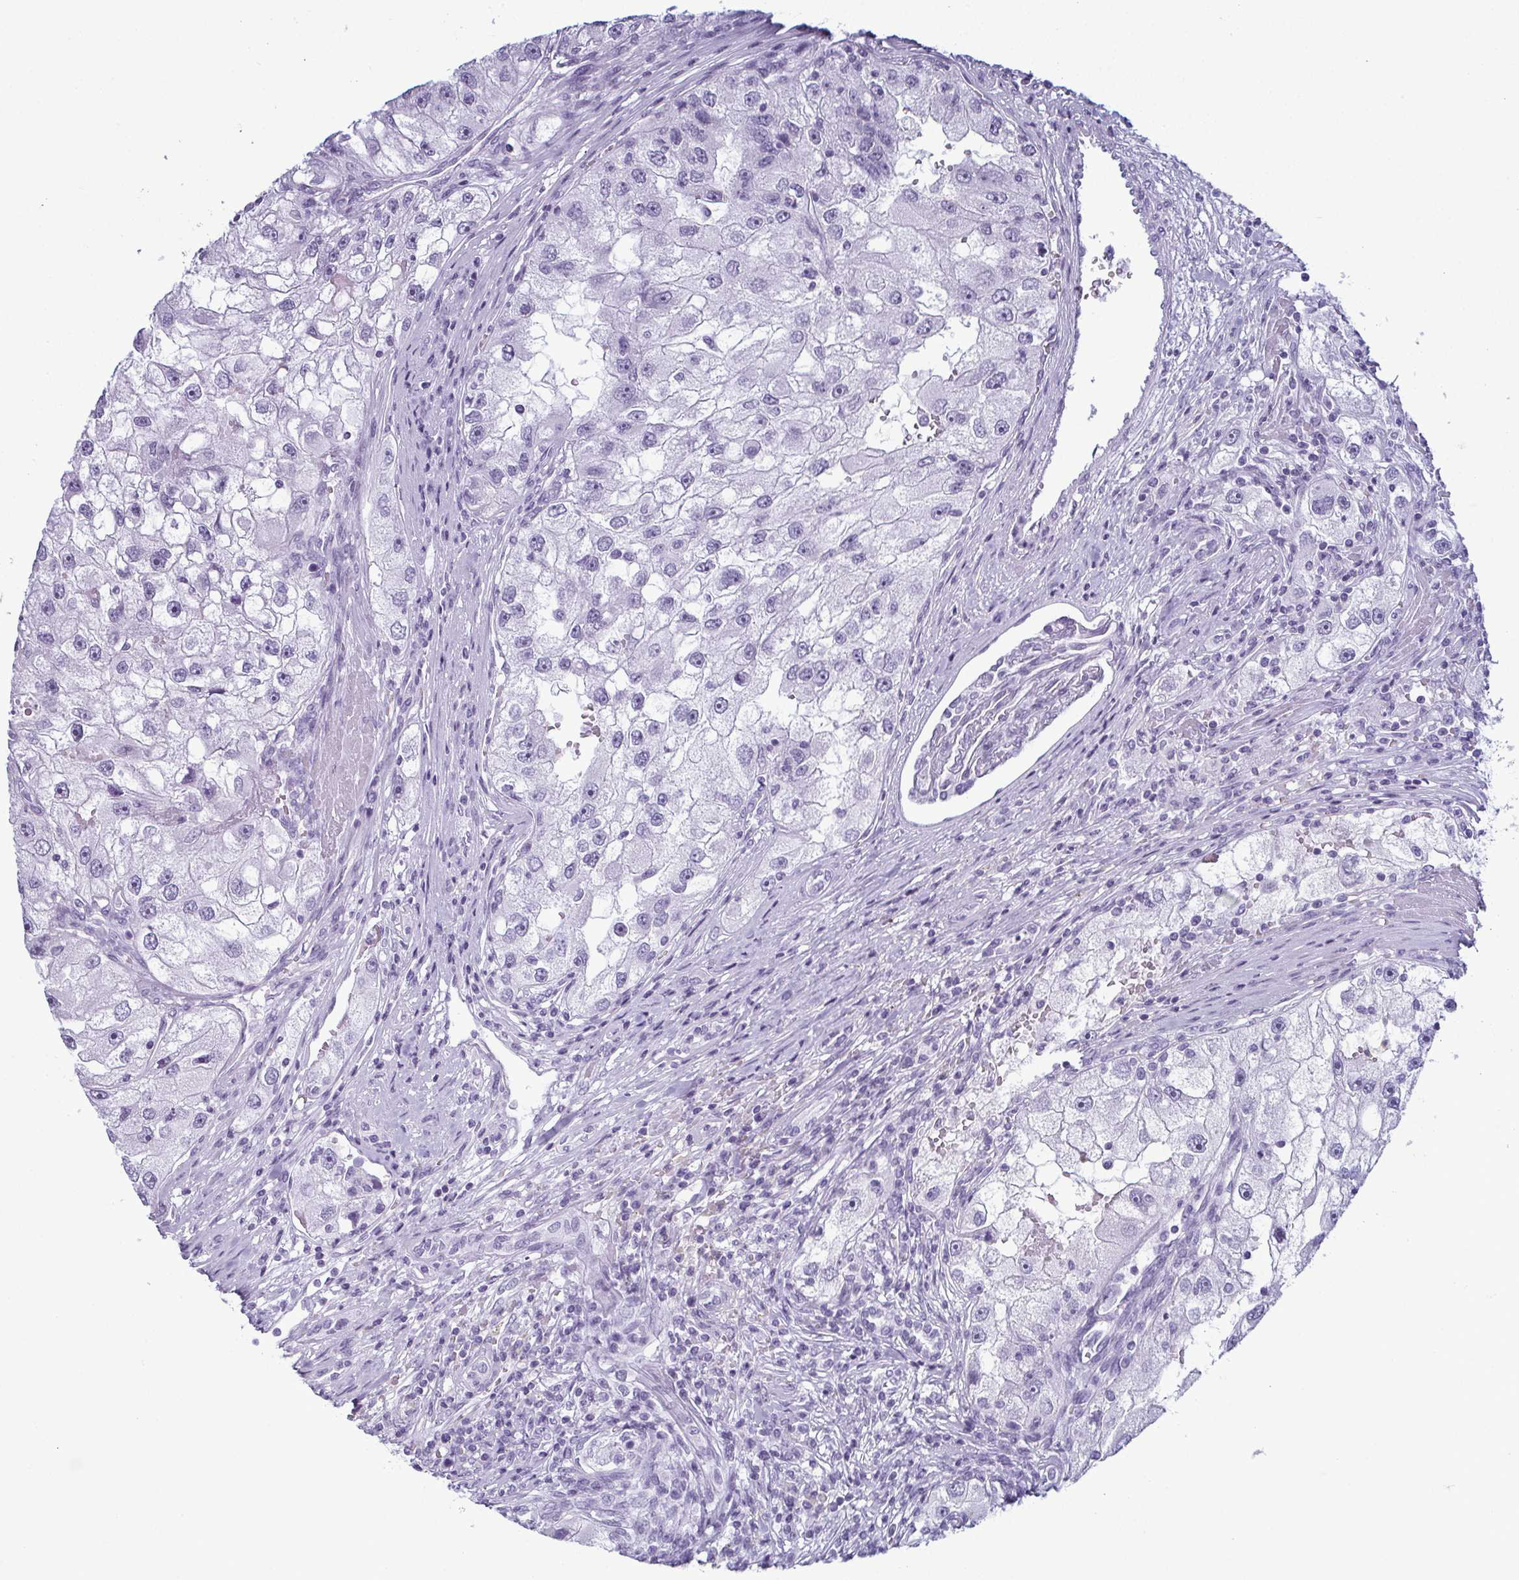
{"staining": {"intensity": "negative", "quantity": "none", "location": "none"}, "tissue": "renal cancer", "cell_type": "Tumor cells", "image_type": "cancer", "snomed": [{"axis": "morphology", "description": "Adenocarcinoma, NOS"}, {"axis": "topography", "description": "Kidney"}], "caption": "Tumor cells show no significant protein positivity in renal cancer (adenocarcinoma).", "gene": "CDA", "patient": {"sex": "male", "age": 63}}